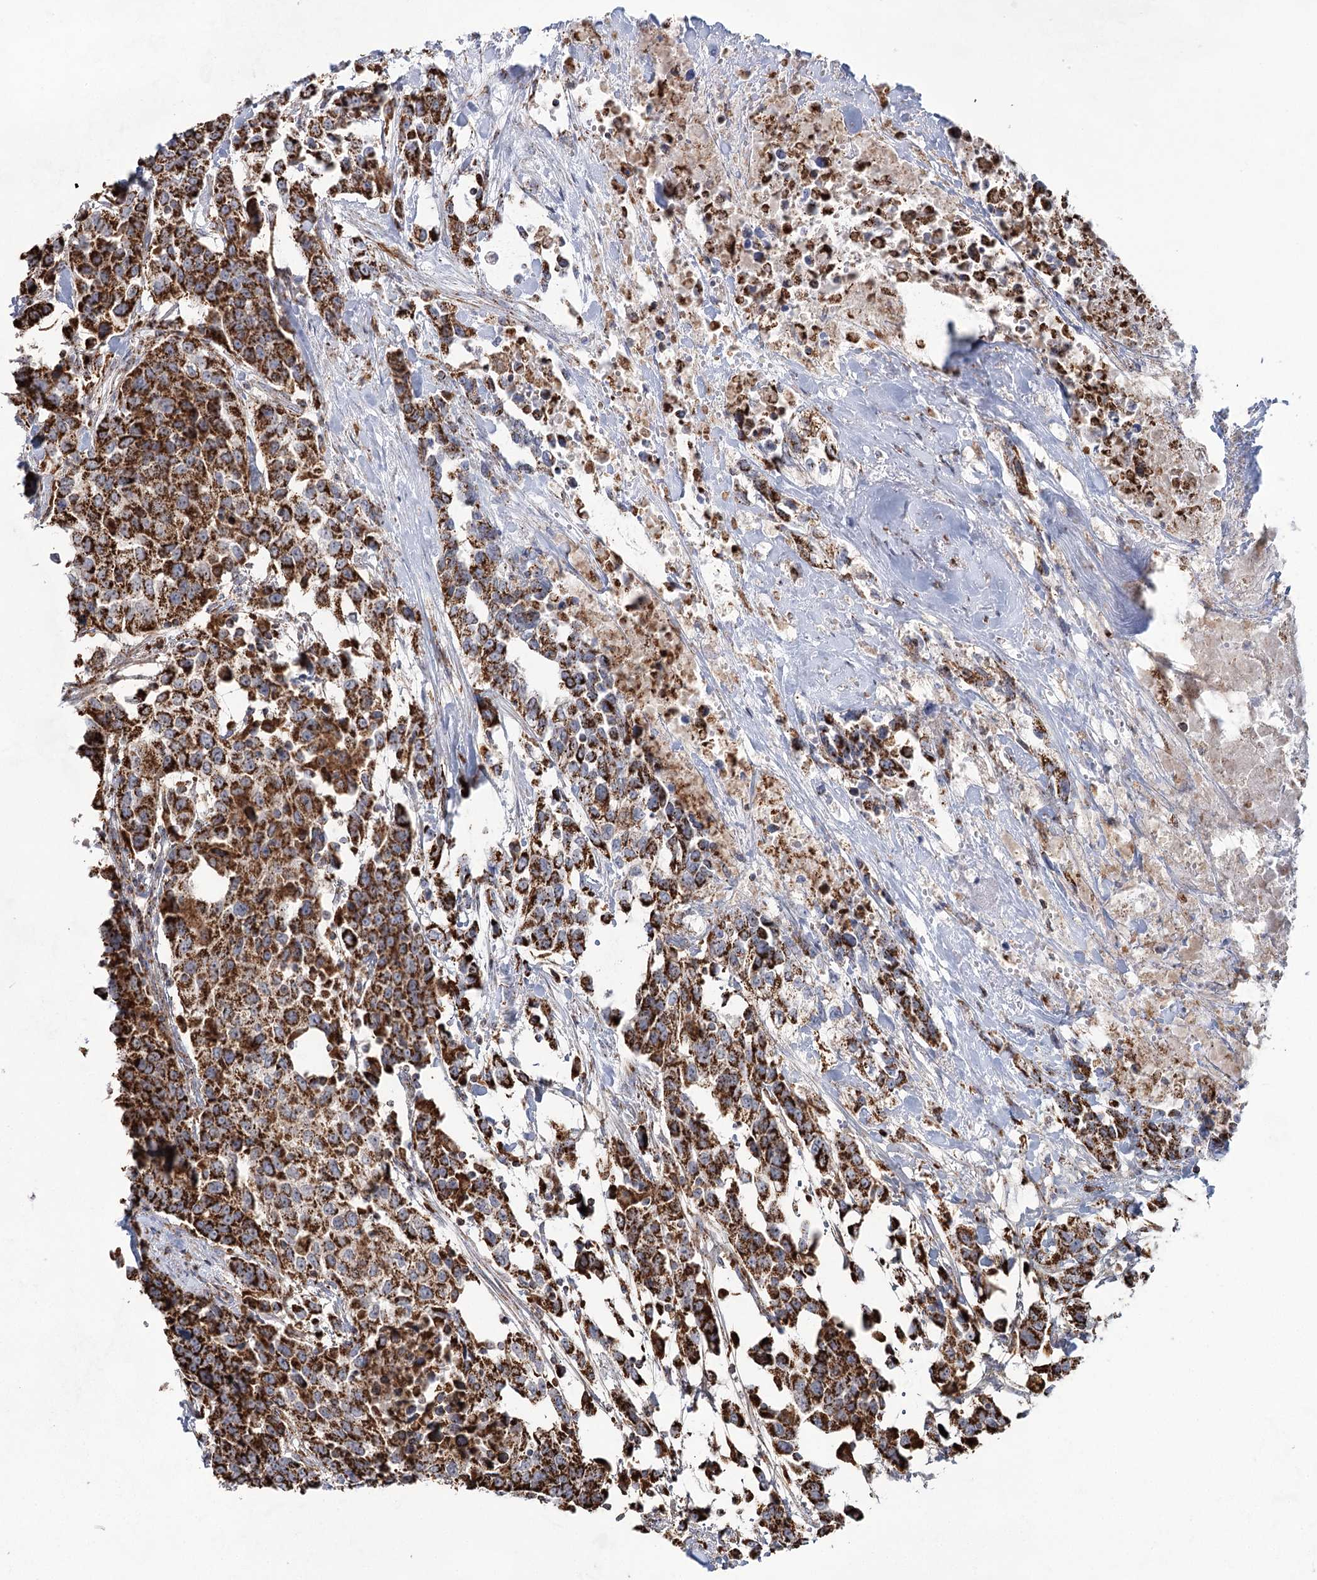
{"staining": {"intensity": "strong", "quantity": ">75%", "location": "cytoplasmic/membranous"}, "tissue": "urothelial cancer", "cell_type": "Tumor cells", "image_type": "cancer", "snomed": [{"axis": "morphology", "description": "Urothelial carcinoma, High grade"}, {"axis": "topography", "description": "Urinary bladder"}], "caption": "Human urothelial cancer stained with a brown dye shows strong cytoplasmic/membranous positive positivity in approximately >75% of tumor cells.", "gene": "CWF19L1", "patient": {"sex": "female", "age": 80}}